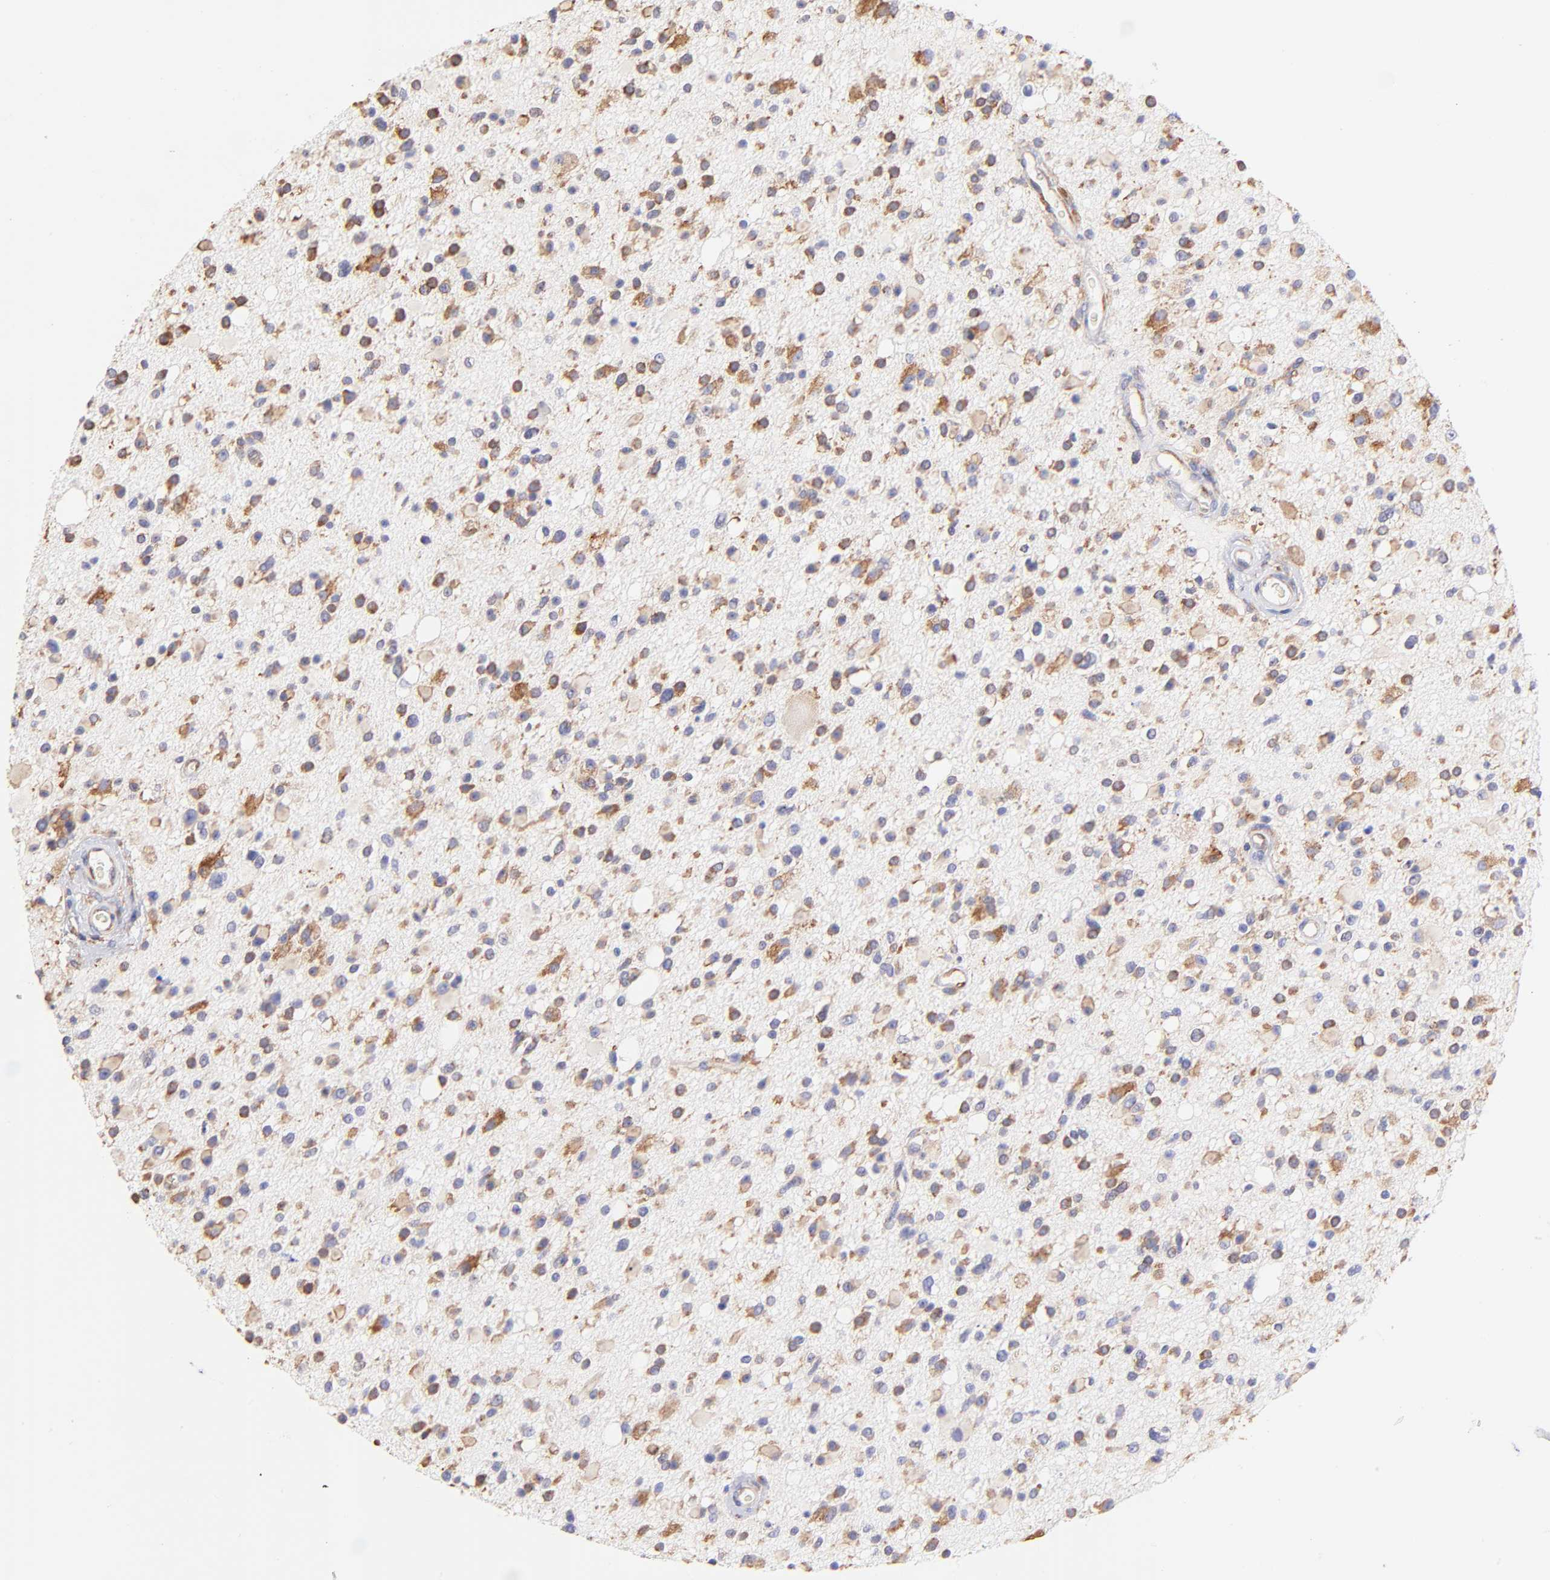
{"staining": {"intensity": "weak", "quantity": "<25%", "location": "cytoplasmic/membranous"}, "tissue": "glioma", "cell_type": "Tumor cells", "image_type": "cancer", "snomed": [{"axis": "morphology", "description": "Glioma, malignant, High grade"}, {"axis": "topography", "description": "Brain"}], "caption": "IHC image of neoplastic tissue: glioma stained with DAB (3,3'-diaminobenzidine) demonstrates no significant protein positivity in tumor cells.", "gene": "RPL30", "patient": {"sex": "male", "age": 33}}